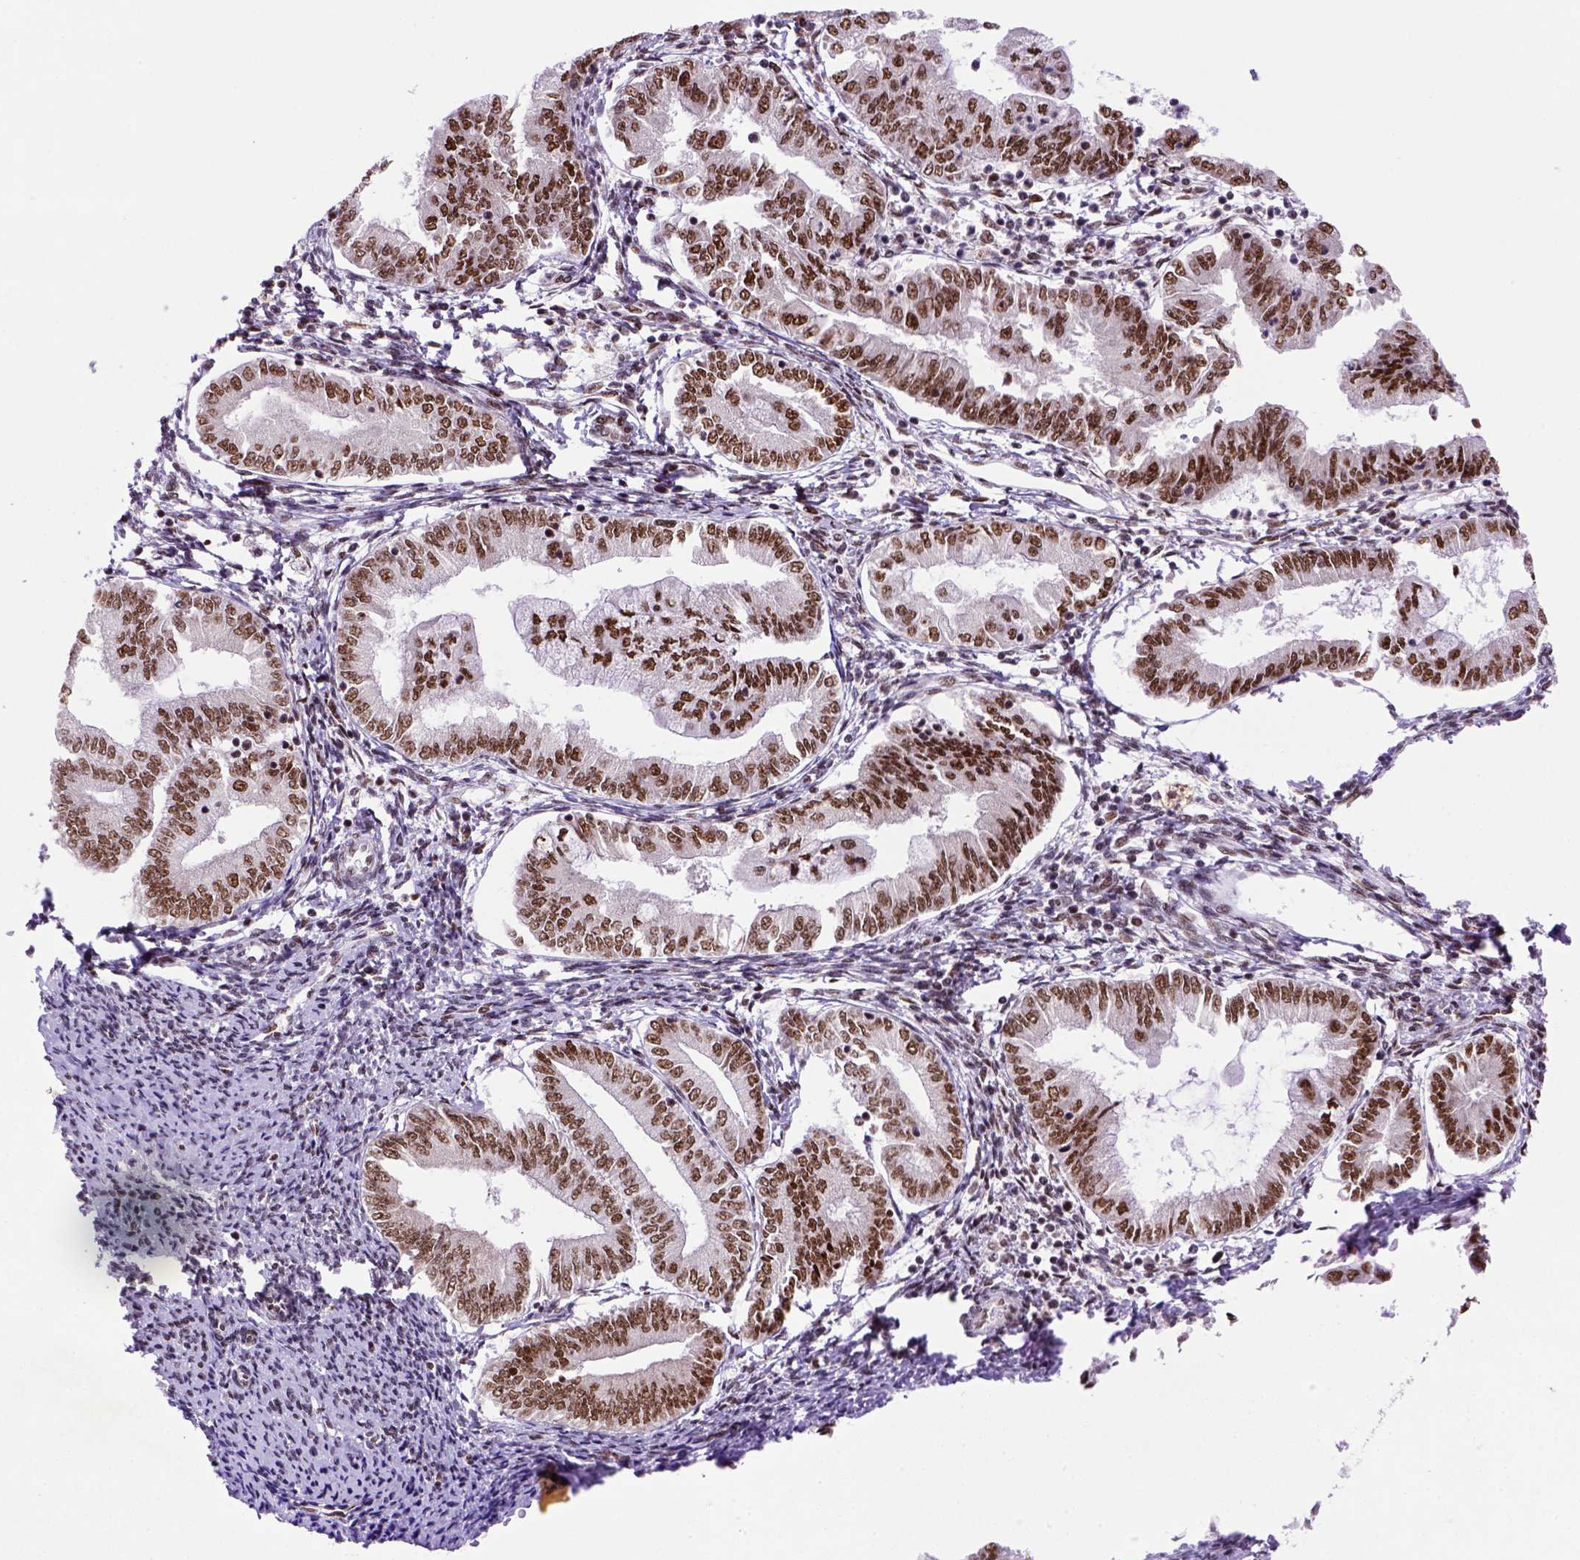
{"staining": {"intensity": "moderate", "quantity": ">75%", "location": "cytoplasmic/membranous"}, "tissue": "endometrial cancer", "cell_type": "Tumor cells", "image_type": "cancer", "snomed": [{"axis": "morphology", "description": "Adenocarcinoma, NOS"}, {"axis": "topography", "description": "Endometrium"}], "caption": "IHC (DAB (3,3'-diaminobenzidine)) staining of endometrial cancer (adenocarcinoma) displays moderate cytoplasmic/membranous protein positivity in approximately >75% of tumor cells.", "gene": "NSMCE2", "patient": {"sex": "female", "age": 55}}